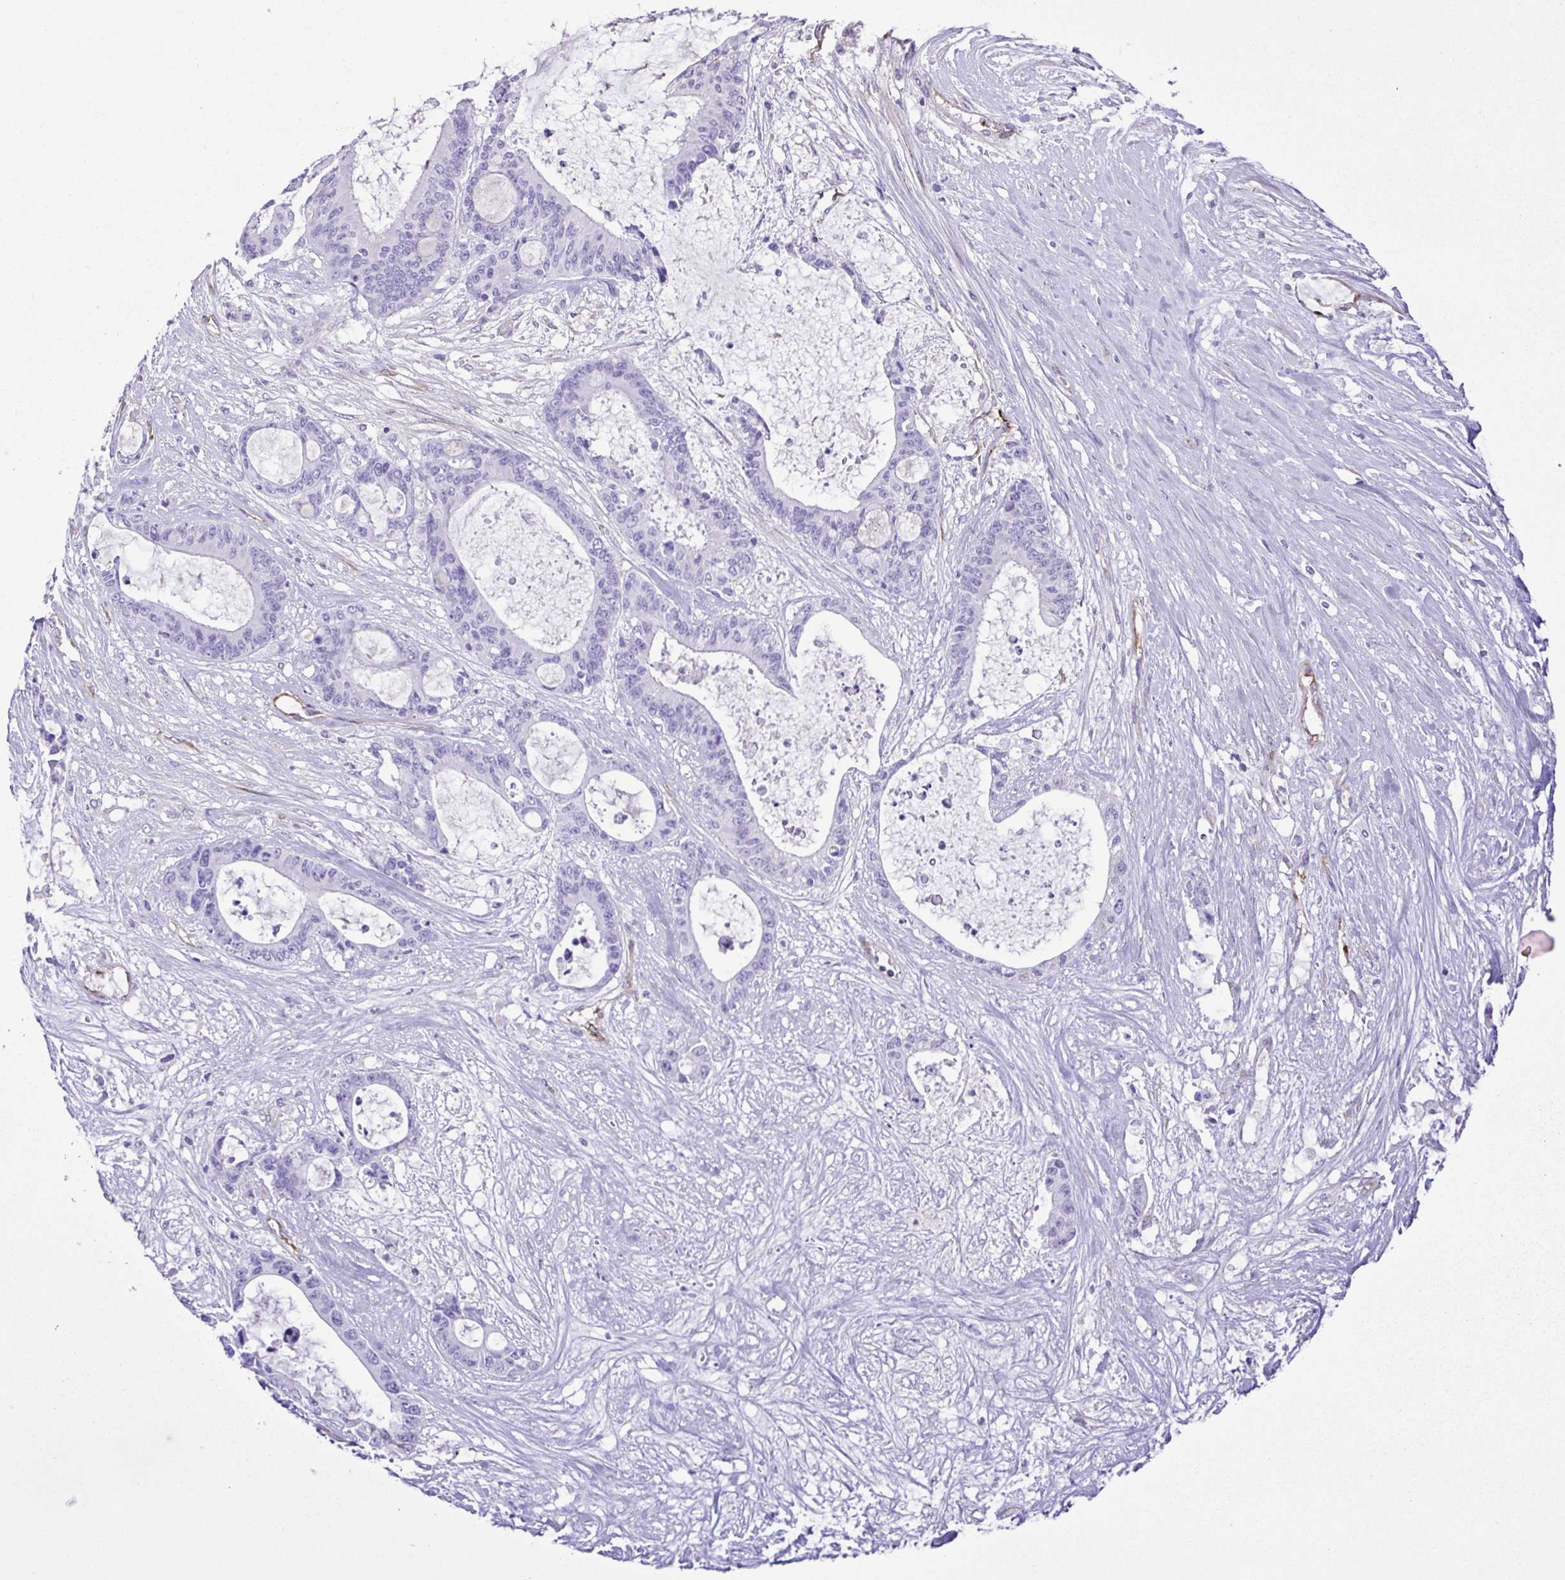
{"staining": {"intensity": "negative", "quantity": "none", "location": "none"}, "tissue": "liver cancer", "cell_type": "Tumor cells", "image_type": "cancer", "snomed": [{"axis": "morphology", "description": "Normal tissue, NOS"}, {"axis": "morphology", "description": "Cholangiocarcinoma"}, {"axis": "topography", "description": "Liver"}, {"axis": "topography", "description": "Peripheral nerve tissue"}], "caption": "The IHC micrograph has no significant staining in tumor cells of liver cholangiocarcinoma tissue.", "gene": "FLT1", "patient": {"sex": "female", "age": 73}}